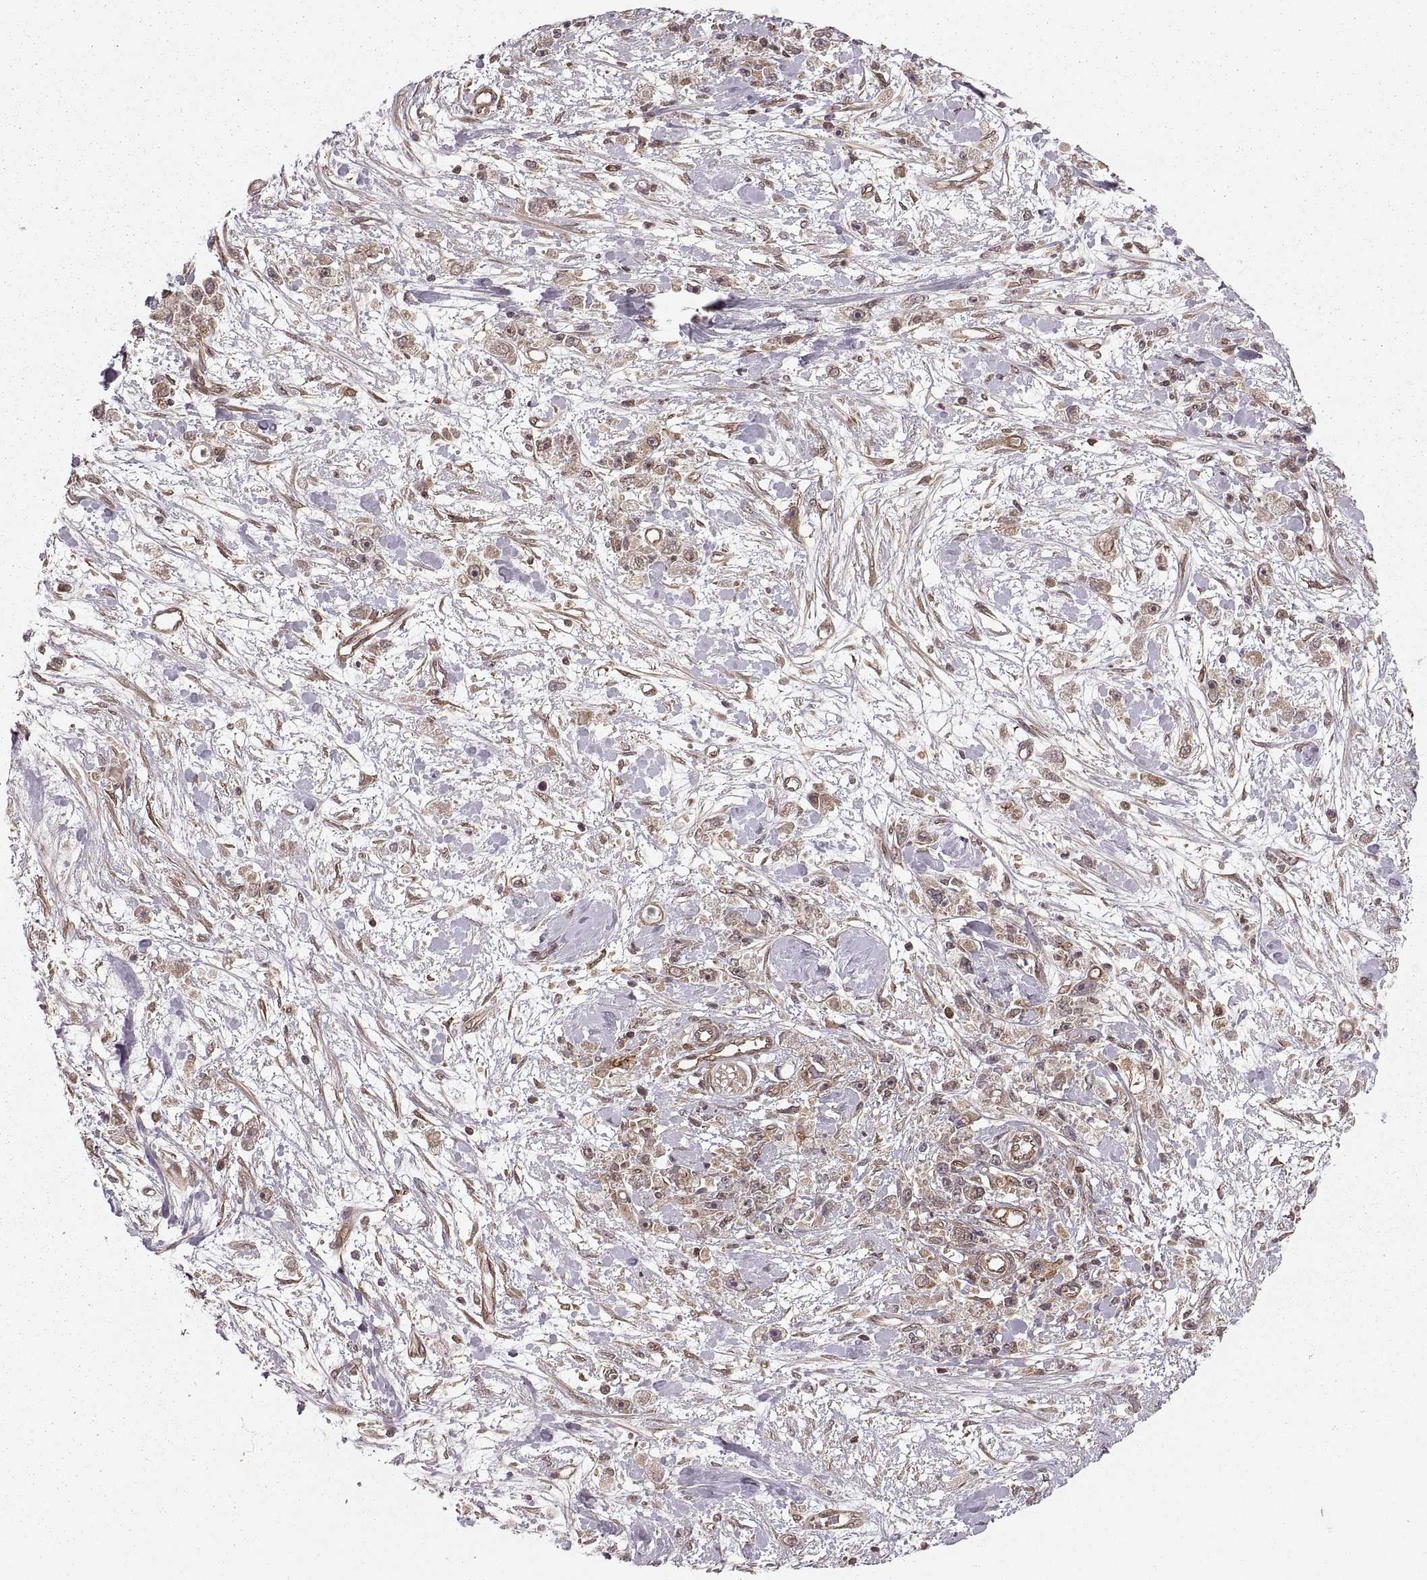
{"staining": {"intensity": "weak", "quantity": ">75%", "location": "cytoplasmic/membranous"}, "tissue": "stomach cancer", "cell_type": "Tumor cells", "image_type": "cancer", "snomed": [{"axis": "morphology", "description": "Adenocarcinoma, NOS"}, {"axis": "topography", "description": "Stomach"}], "caption": "Immunohistochemistry of human stomach adenocarcinoma demonstrates low levels of weak cytoplasmic/membranous expression in about >75% of tumor cells.", "gene": "DEDD", "patient": {"sex": "female", "age": 59}}